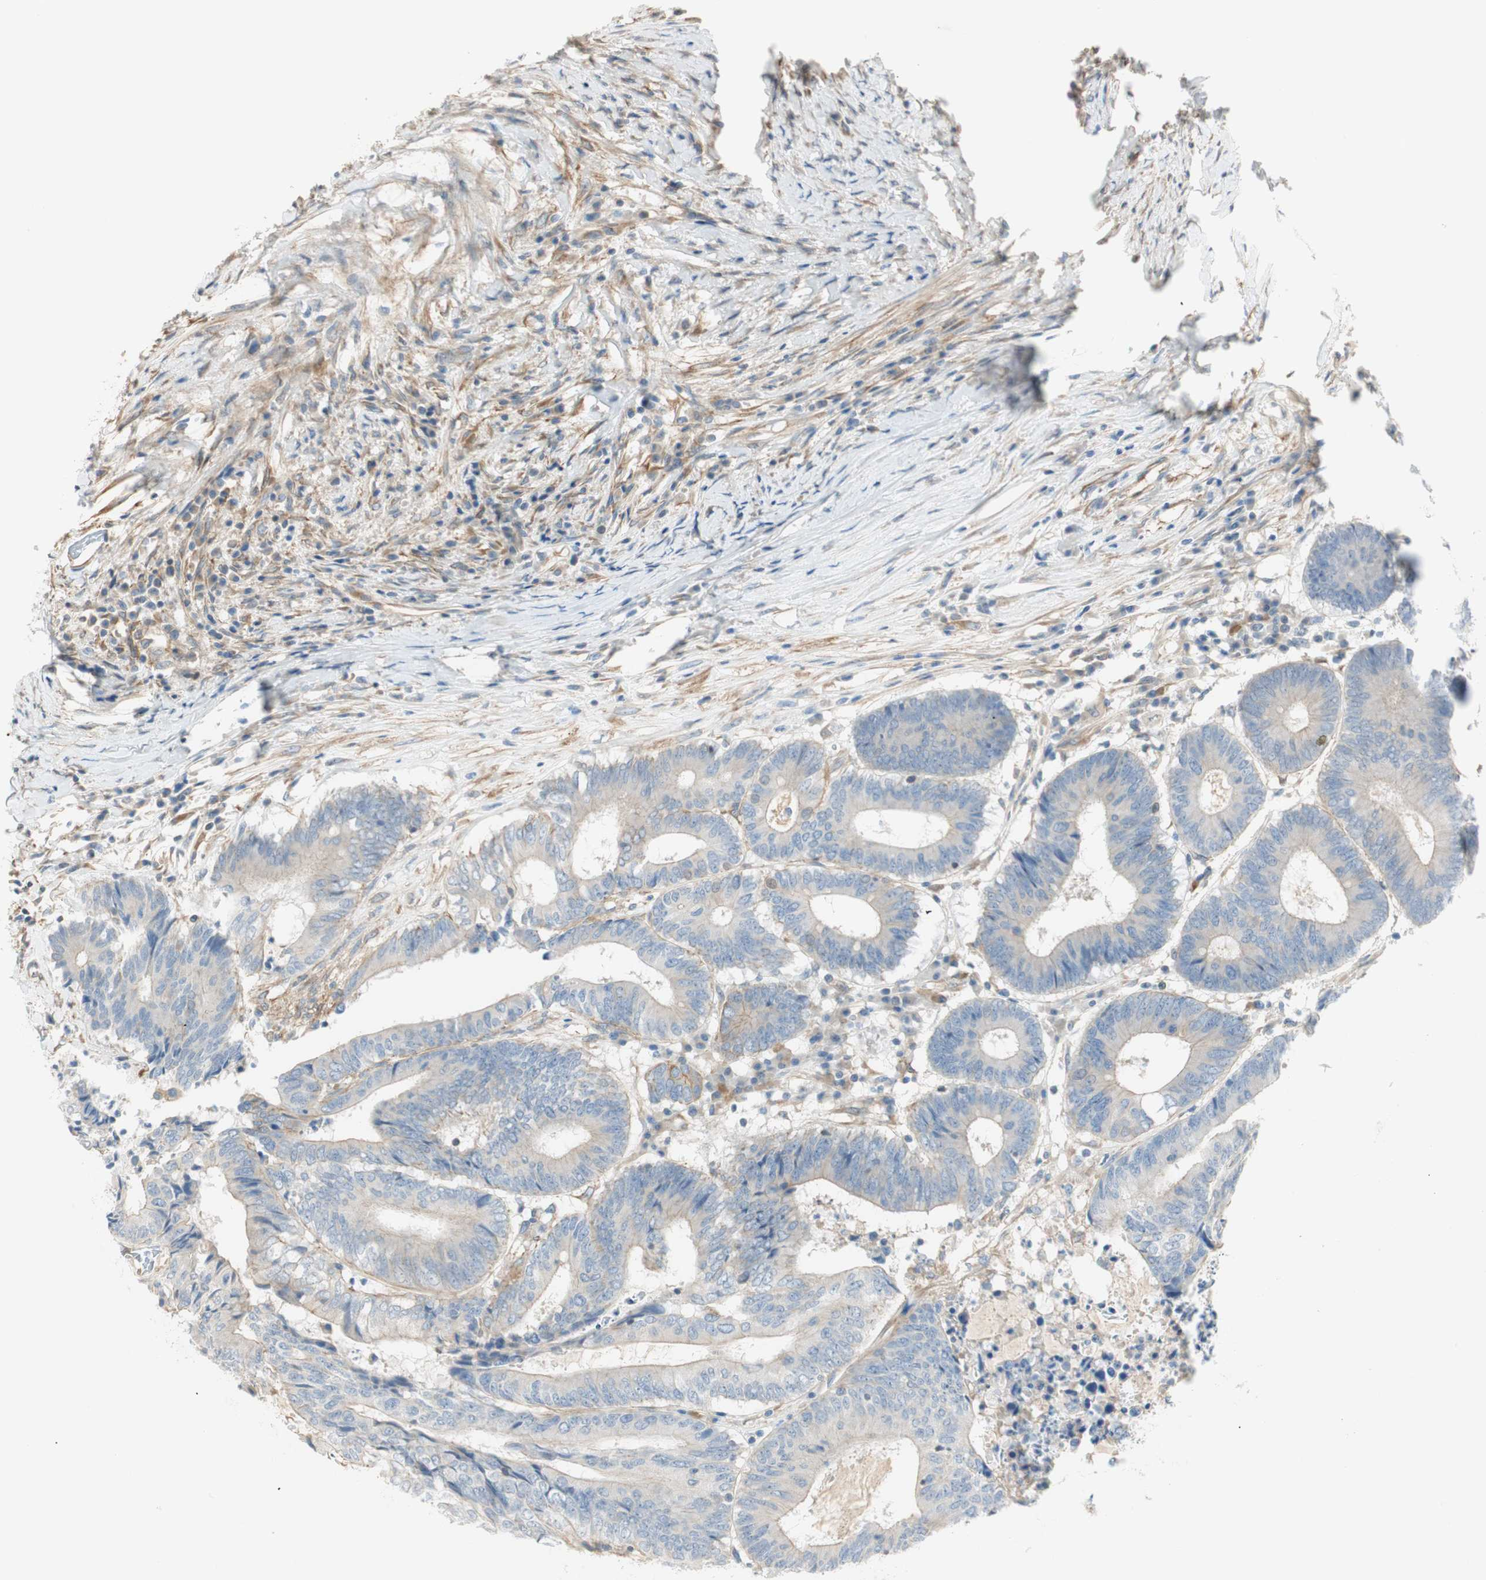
{"staining": {"intensity": "negative", "quantity": "none", "location": "none"}, "tissue": "colorectal cancer", "cell_type": "Tumor cells", "image_type": "cancer", "snomed": [{"axis": "morphology", "description": "Adenocarcinoma, NOS"}, {"axis": "topography", "description": "Rectum"}], "caption": "Human adenocarcinoma (colorectal) stained for a protein using immunohistochemistry shows no expression in tumor cells.", "gene": "CDK3", "patient": {"sex": "male", "age": 63}}